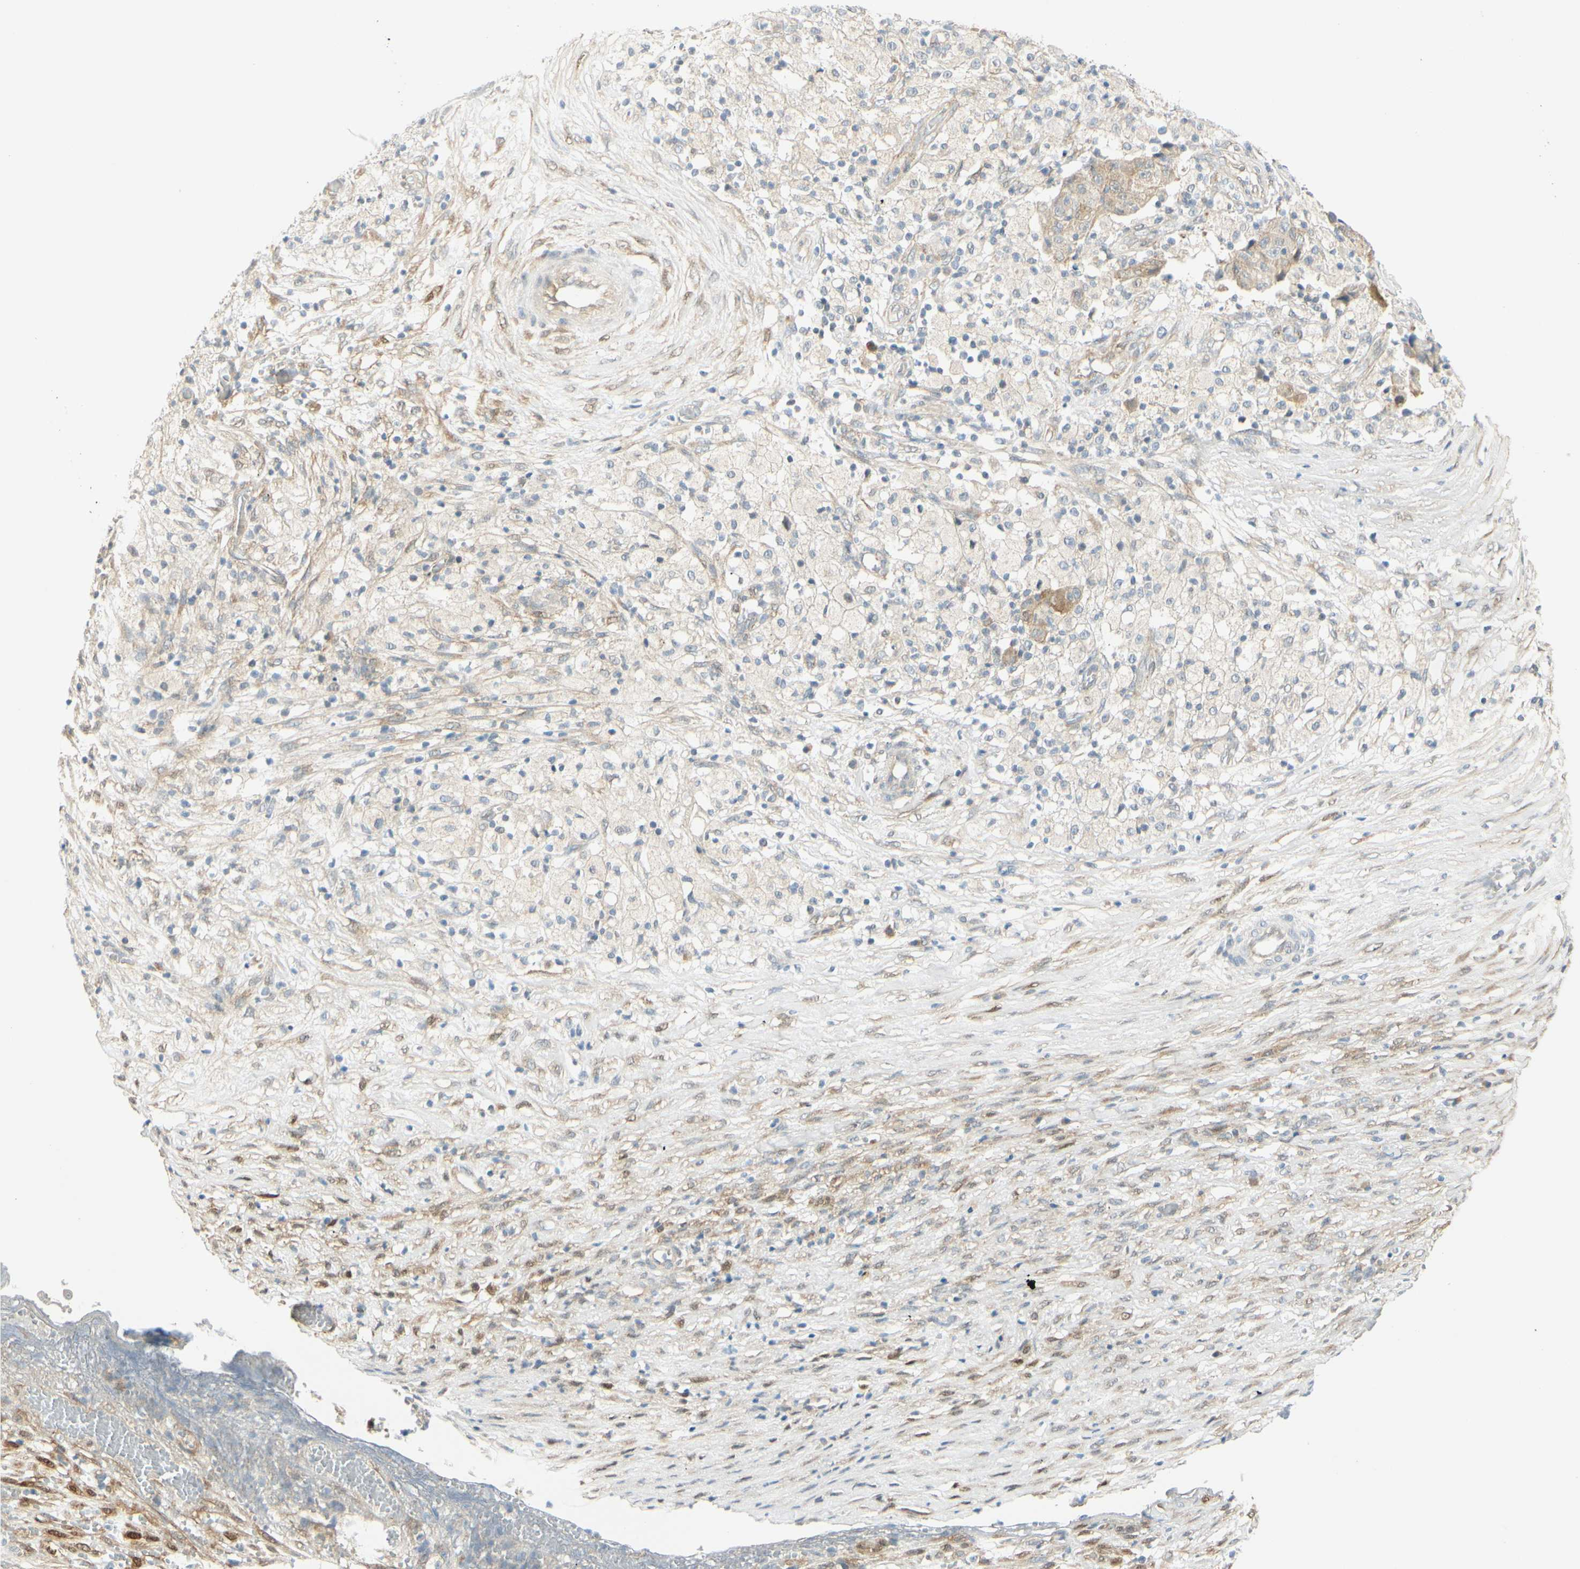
{"staining": {"intensity": "weak", "quantity": "<25%", "location": "cytoplasmic/membranous"}, "tissue": "ovarian cancer", "cell_type": "Tumor cells", "image_type": "cancer", "snomed": [{"axis": "morphology", "description": "Carcinoma, endometroid"}, {"axis": "topography", "description": "Ovary"}], "caption": "This is an immunohistochemistry photomicrograph of ovarian endometroid carcinoma. There is no expression in tumor cells.", "gene": "FHL2", "patient": {"sex": "female", "age": 42}}